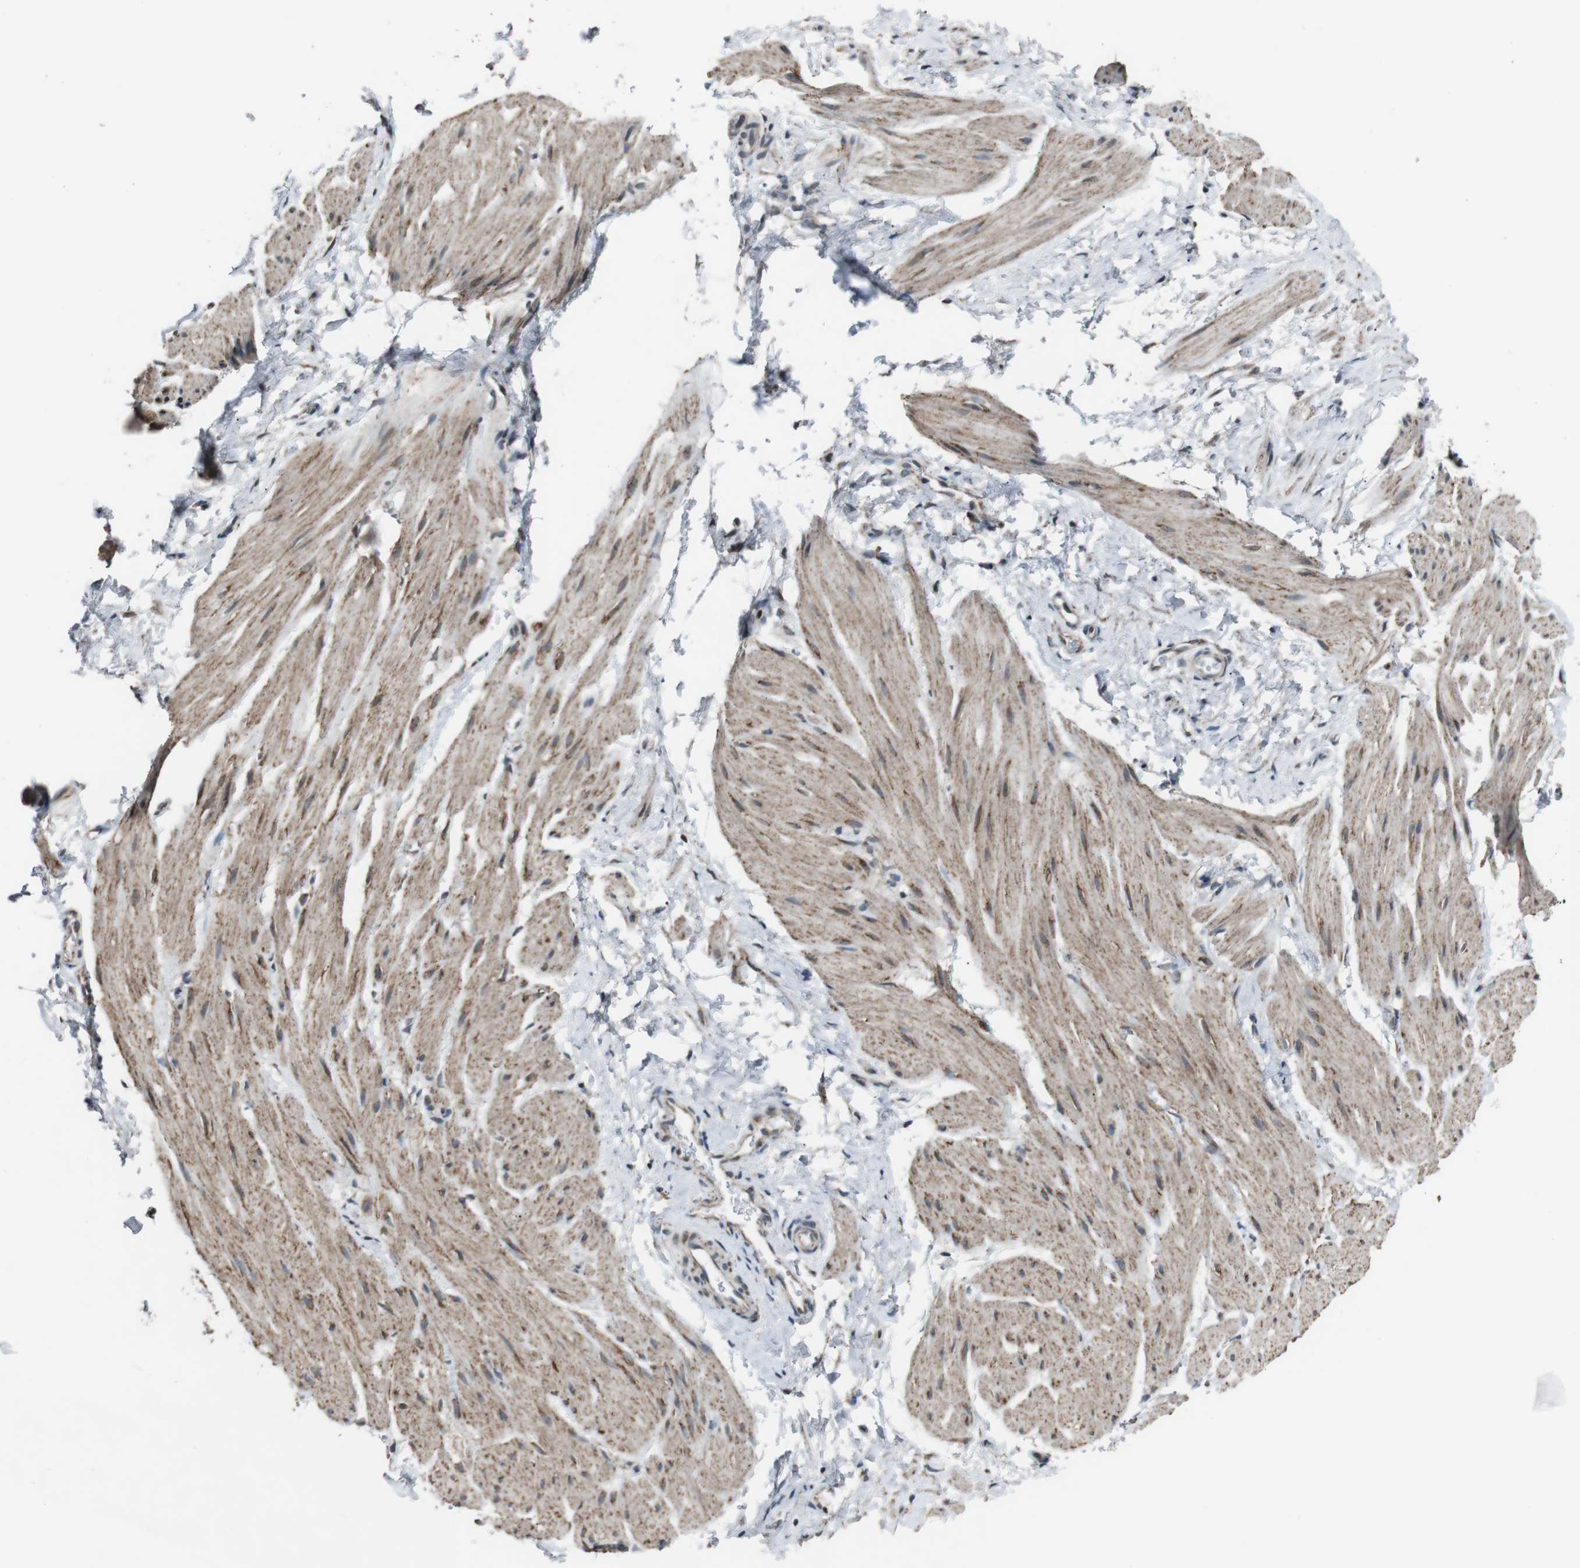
{"staining": {"intensity": "weak", "quantity": "25%-75%", "location": "cytoplasmic/membranous"}, "tissue": "smooth muscle", "cell_type": "Smooth muscle cells", "image_type": "normal", "snomed": [{"axis": "morphology", "description": "Normal tissue, NOS"}, {"axis": "topography", "description": "Smooth muscle"}], "caption": "Protein expression by immunohistochemistry displays weak cytoplasmic/membranous staining in about 25%-75% of smooth muscle cells in unremarkable smooth muscle.", "gene": "CISD2", "patient": {"sex": "male", "age": 16}}